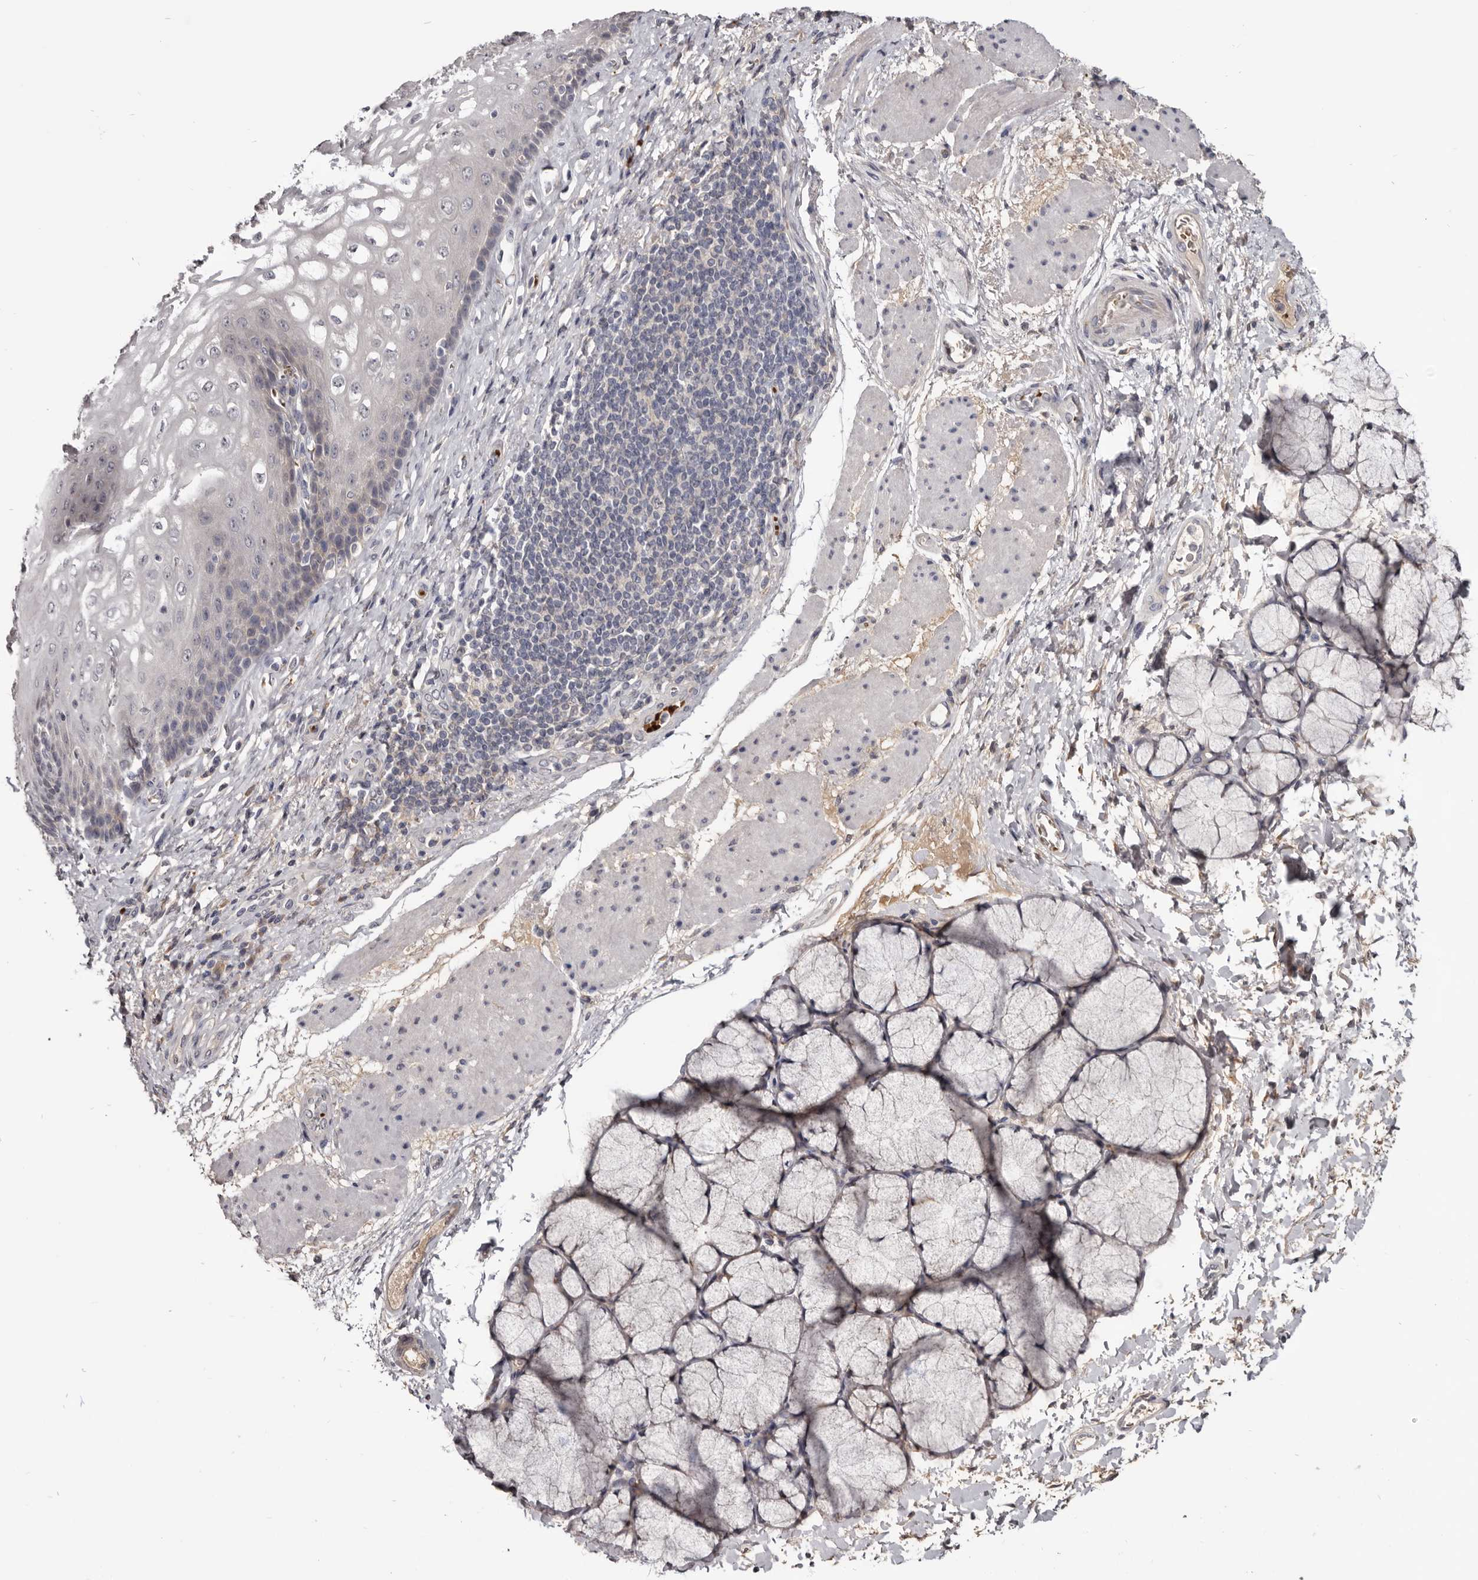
{"staining": {"intensity": "negative", "quantity": "none", "location": "none"}, "tissue": "esophagus", "cell_type": "Squamous epithelial cells", "image_type": "normal", "snomed": [{"axis": "morphology", "description": "Normal tissue, NOS"}, {"axis": "topography", "description": "Esophagus"}], "caption": "Immunohistochemical staining of benign human esophagus demonstrates no significant expression in squamous epithelial cells. Brightfield microscopy of IHC stained with DAB (3,3'-diaminobenzidine) (brown) and hematoxylin (blue), captured at high magnification.", "gene": "NENF", "patient": {"sex": "male", "age": 54}}